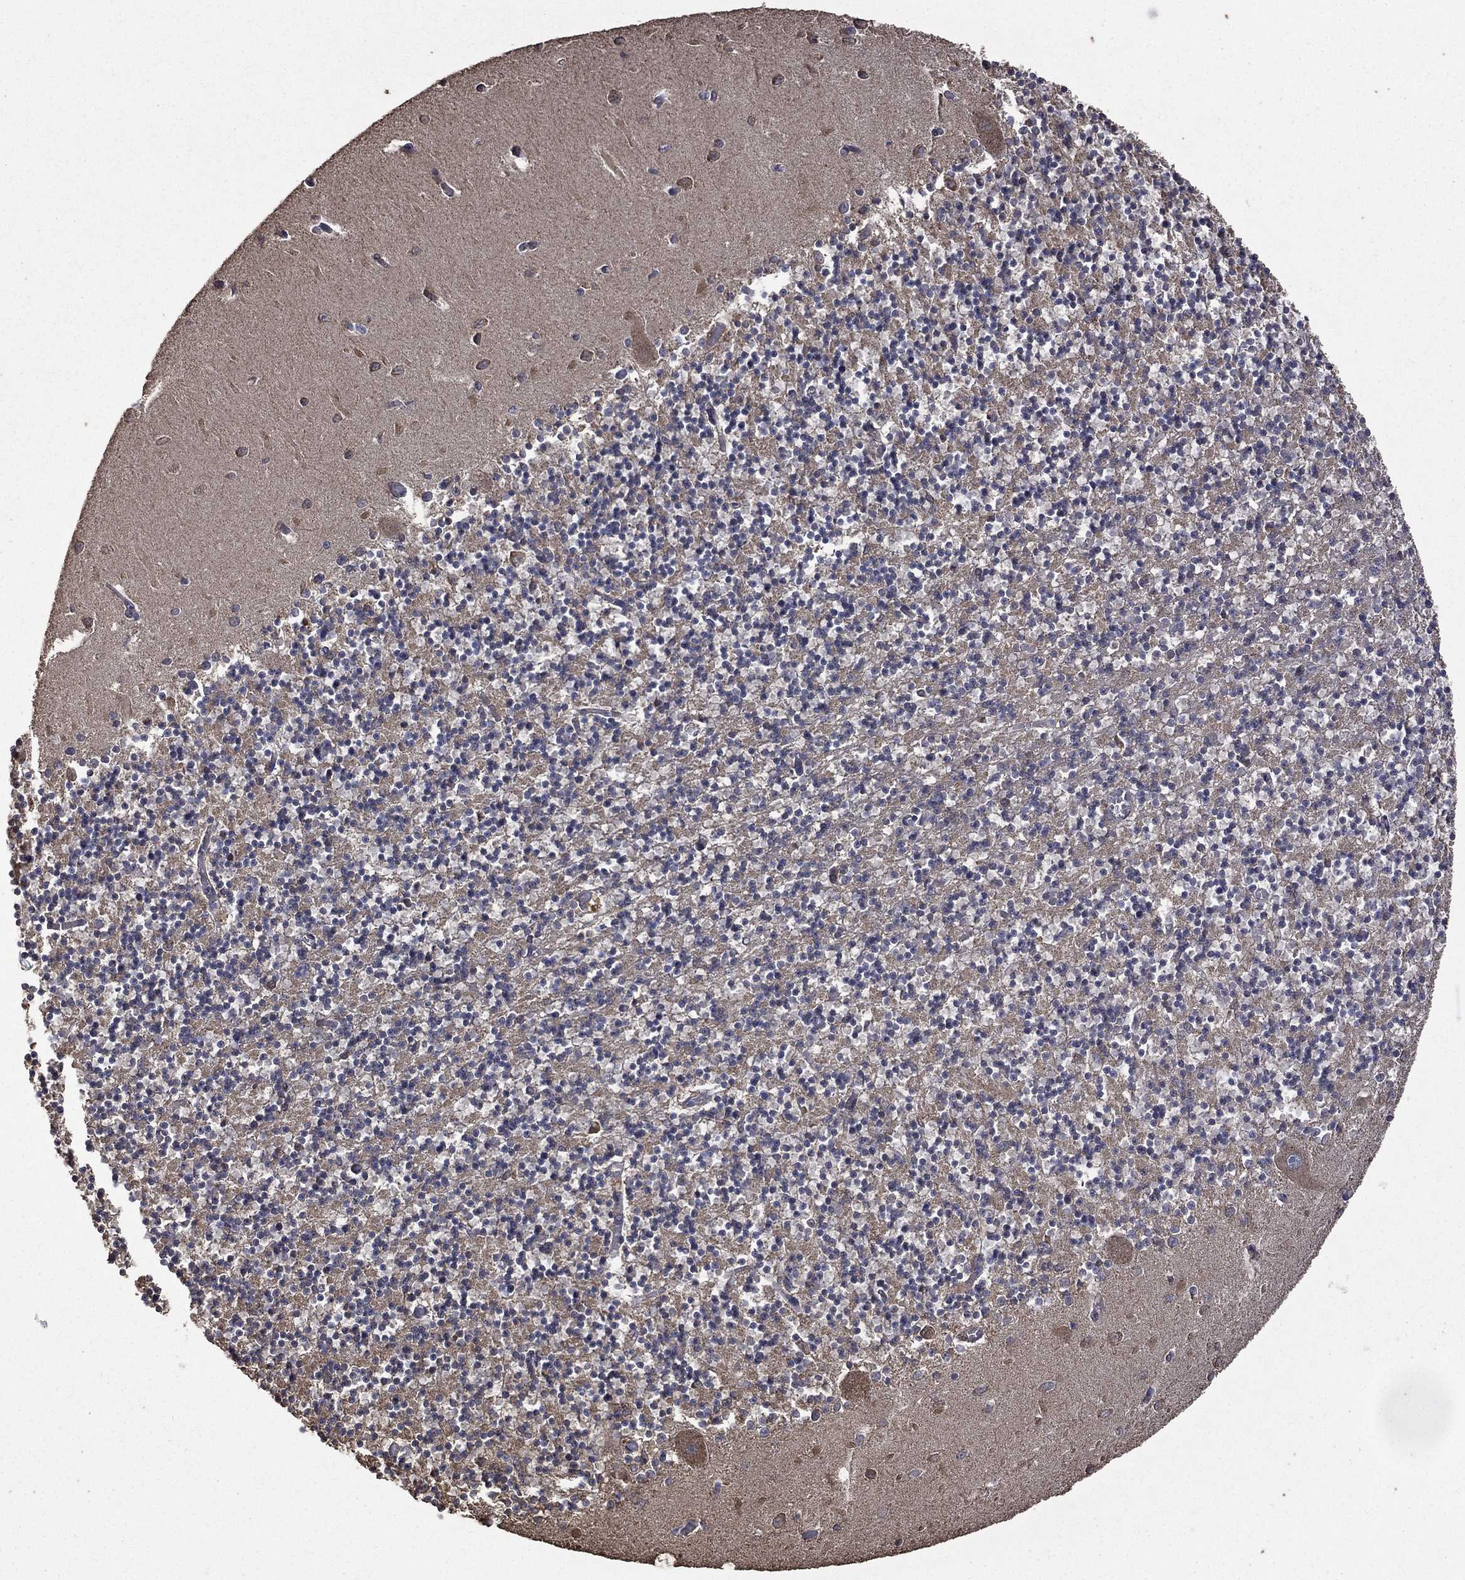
{"staining": {"intensity": "negative", "quantity": "none", "location": "none"}, "tissue": "cerebellum", "cell_type": "Cells in granular layer", "image_type": "normal", "snomed": [{"axis": "morphology", "description": "Normal tissue, NOS"}, {"axis": "topography", "description": "Cerebellum"}], "caption": "An IHC histopathology image of benign cerebellum is shown. There is no staining in cells in granular layer of cerebellum. Brightfield microscopy of immunohistochemistry stained with DAB (brown) and hematoxylin (blue), captured at high magnification.", "gene": "METTL27", "patient": {"sex": "female", "age": 64}}